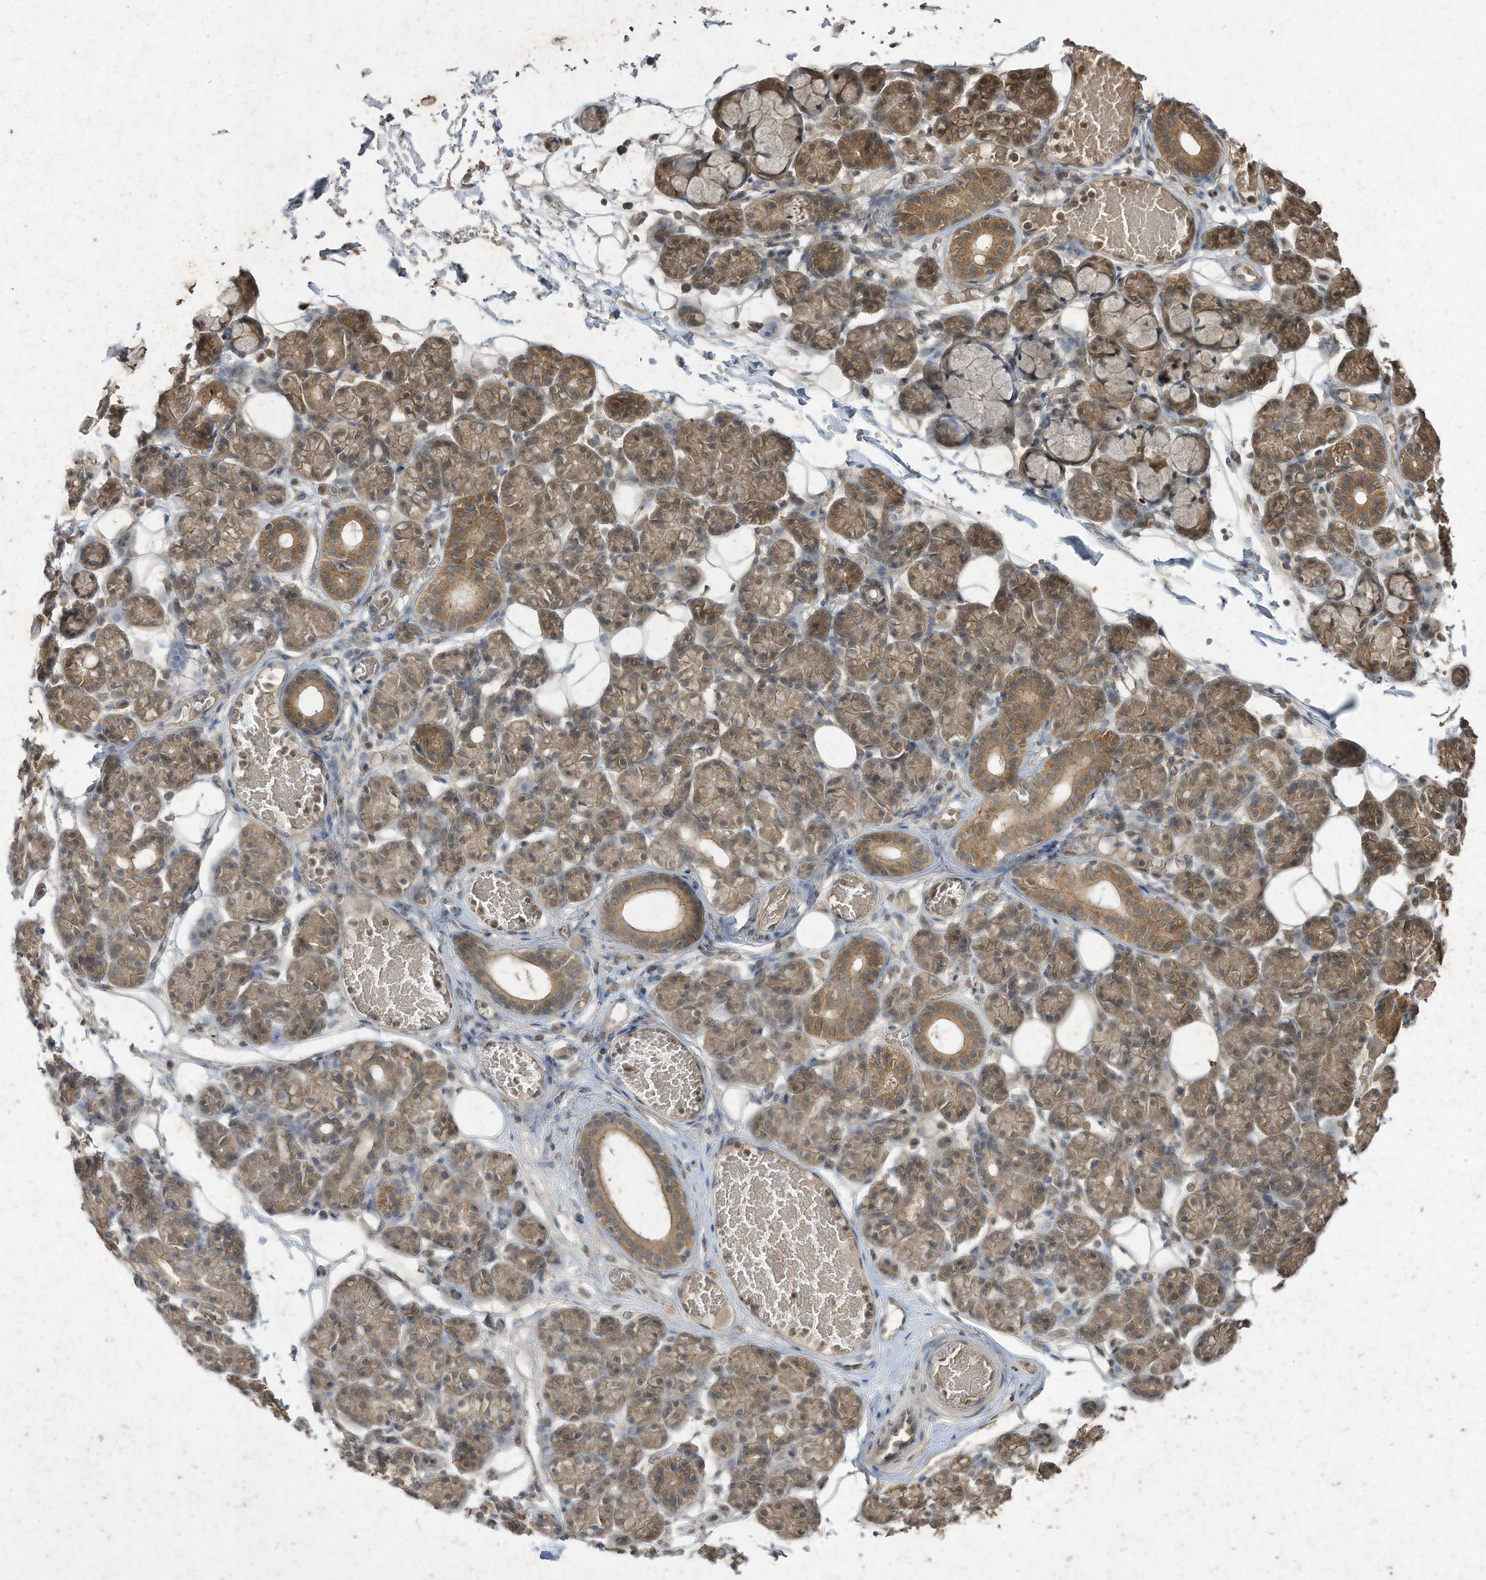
{"staining": {"intensity": "moderate", "quantity": ">75%", "location": "cytoplasmic/membranous"}, "tissue": "salivary gland", "cell_type": "Glandular cells", "image_type": "normal", "snomed": [{"axis": "morphology", "description": "Normal tissue, NOS"}, {"axis": "topography", "description": "Salivary gland"}], "caption": "Moderate cytoplasmic/membranous staining for a protein is identified in about >75% of glandular cells of unremarkable salivary gland using immunohistochemistry (IHC).", "gene": "MATN2", "patient": {"sex": "male", "age": 63}}